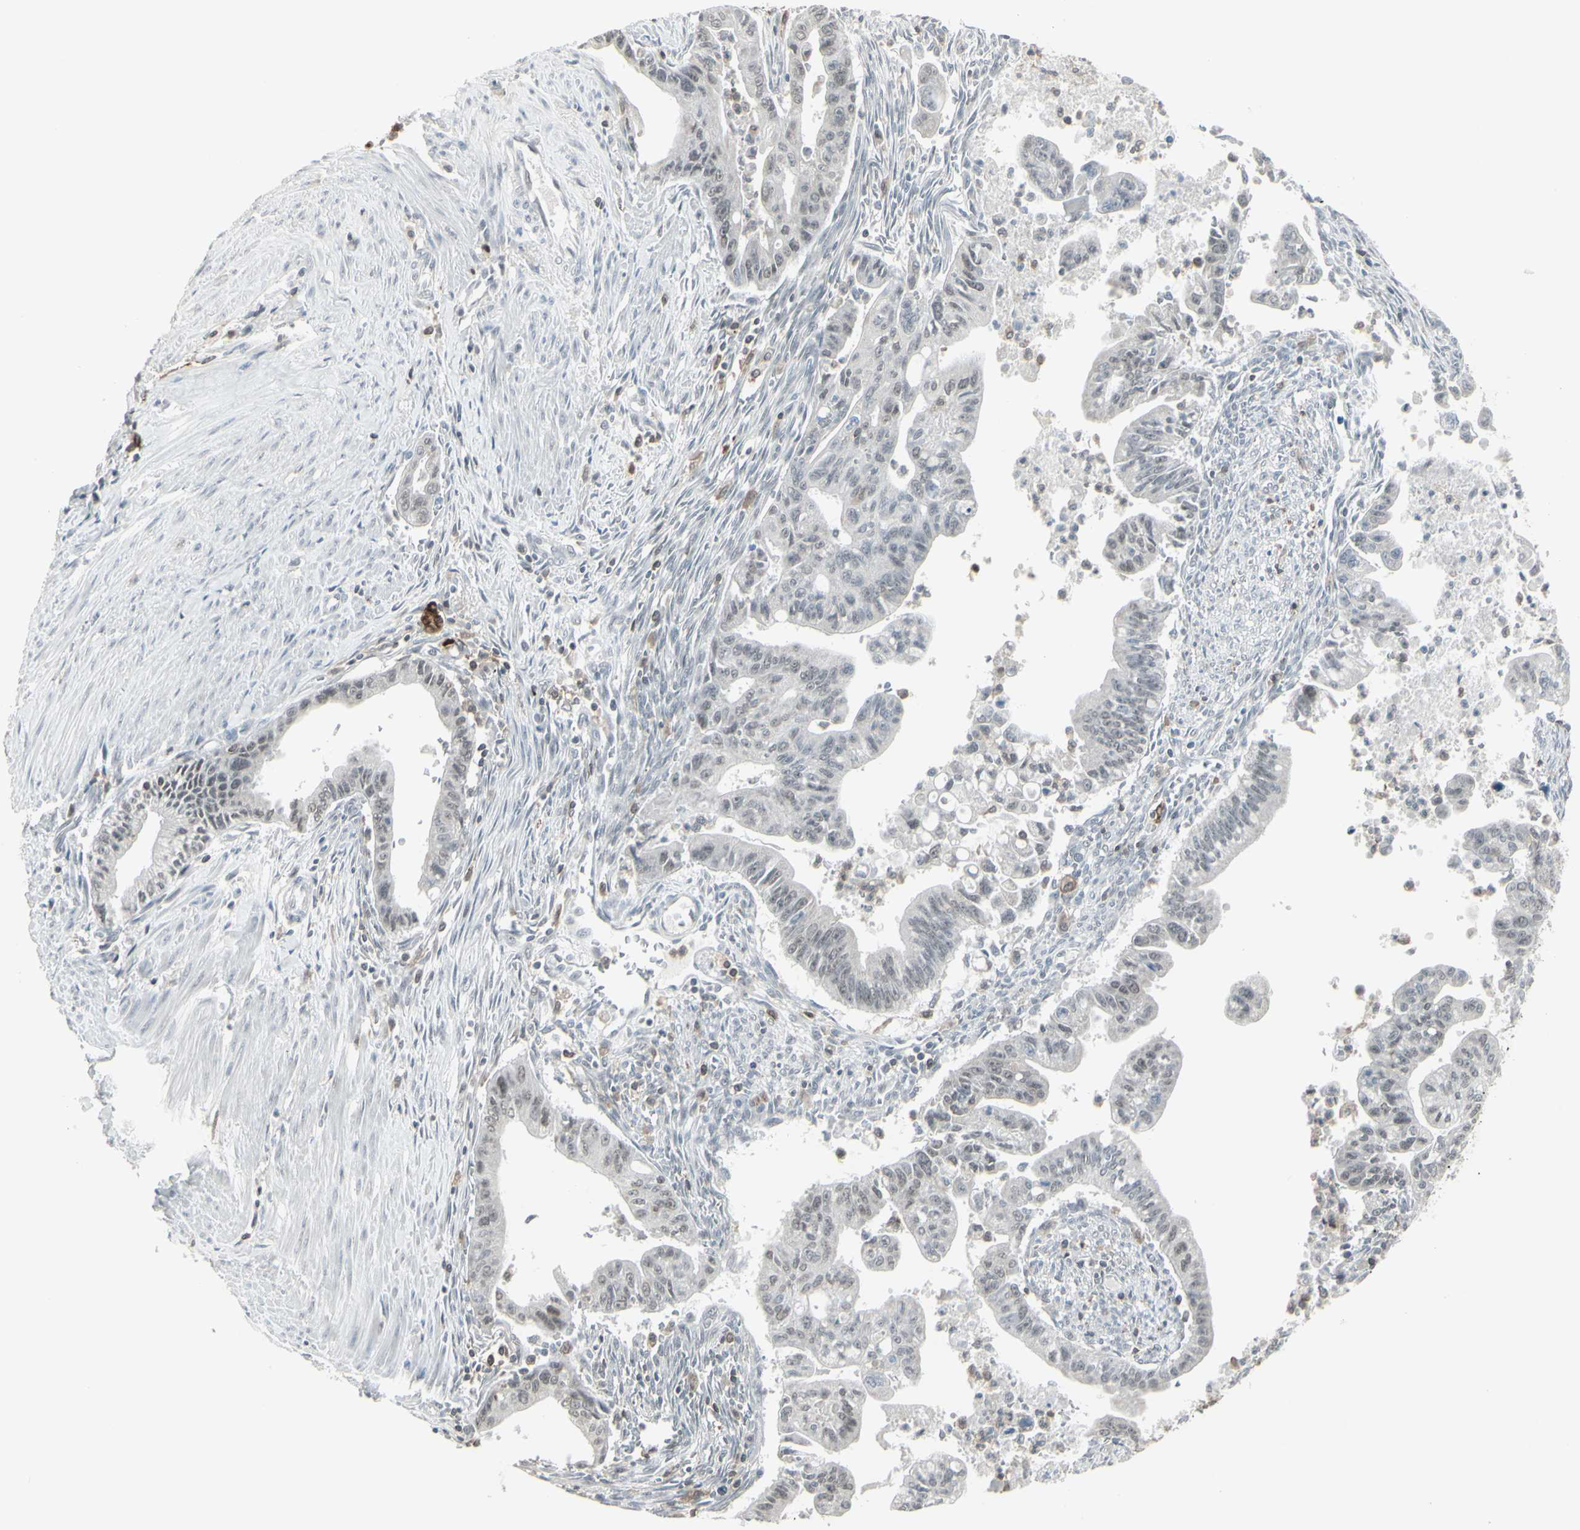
{"staining": {"intensity": "negative", "quantity": "none", "location": "none"}, "tissue": "pancreatic cancer", "cell_type": "Tumor cells", "image_type": "cancer", "snomed": [{"axis": "morphology", "description": "Adenocarcinoma, NOS"}, {"axis": "topography", "description": "Pancreas"}], "caption": "This is an IHC photomicrograph of pancreatic cancer. There is no staining in tumor cells.", "gene": "SAMSN1", "patient": {"sex": "male", "age": 70}}